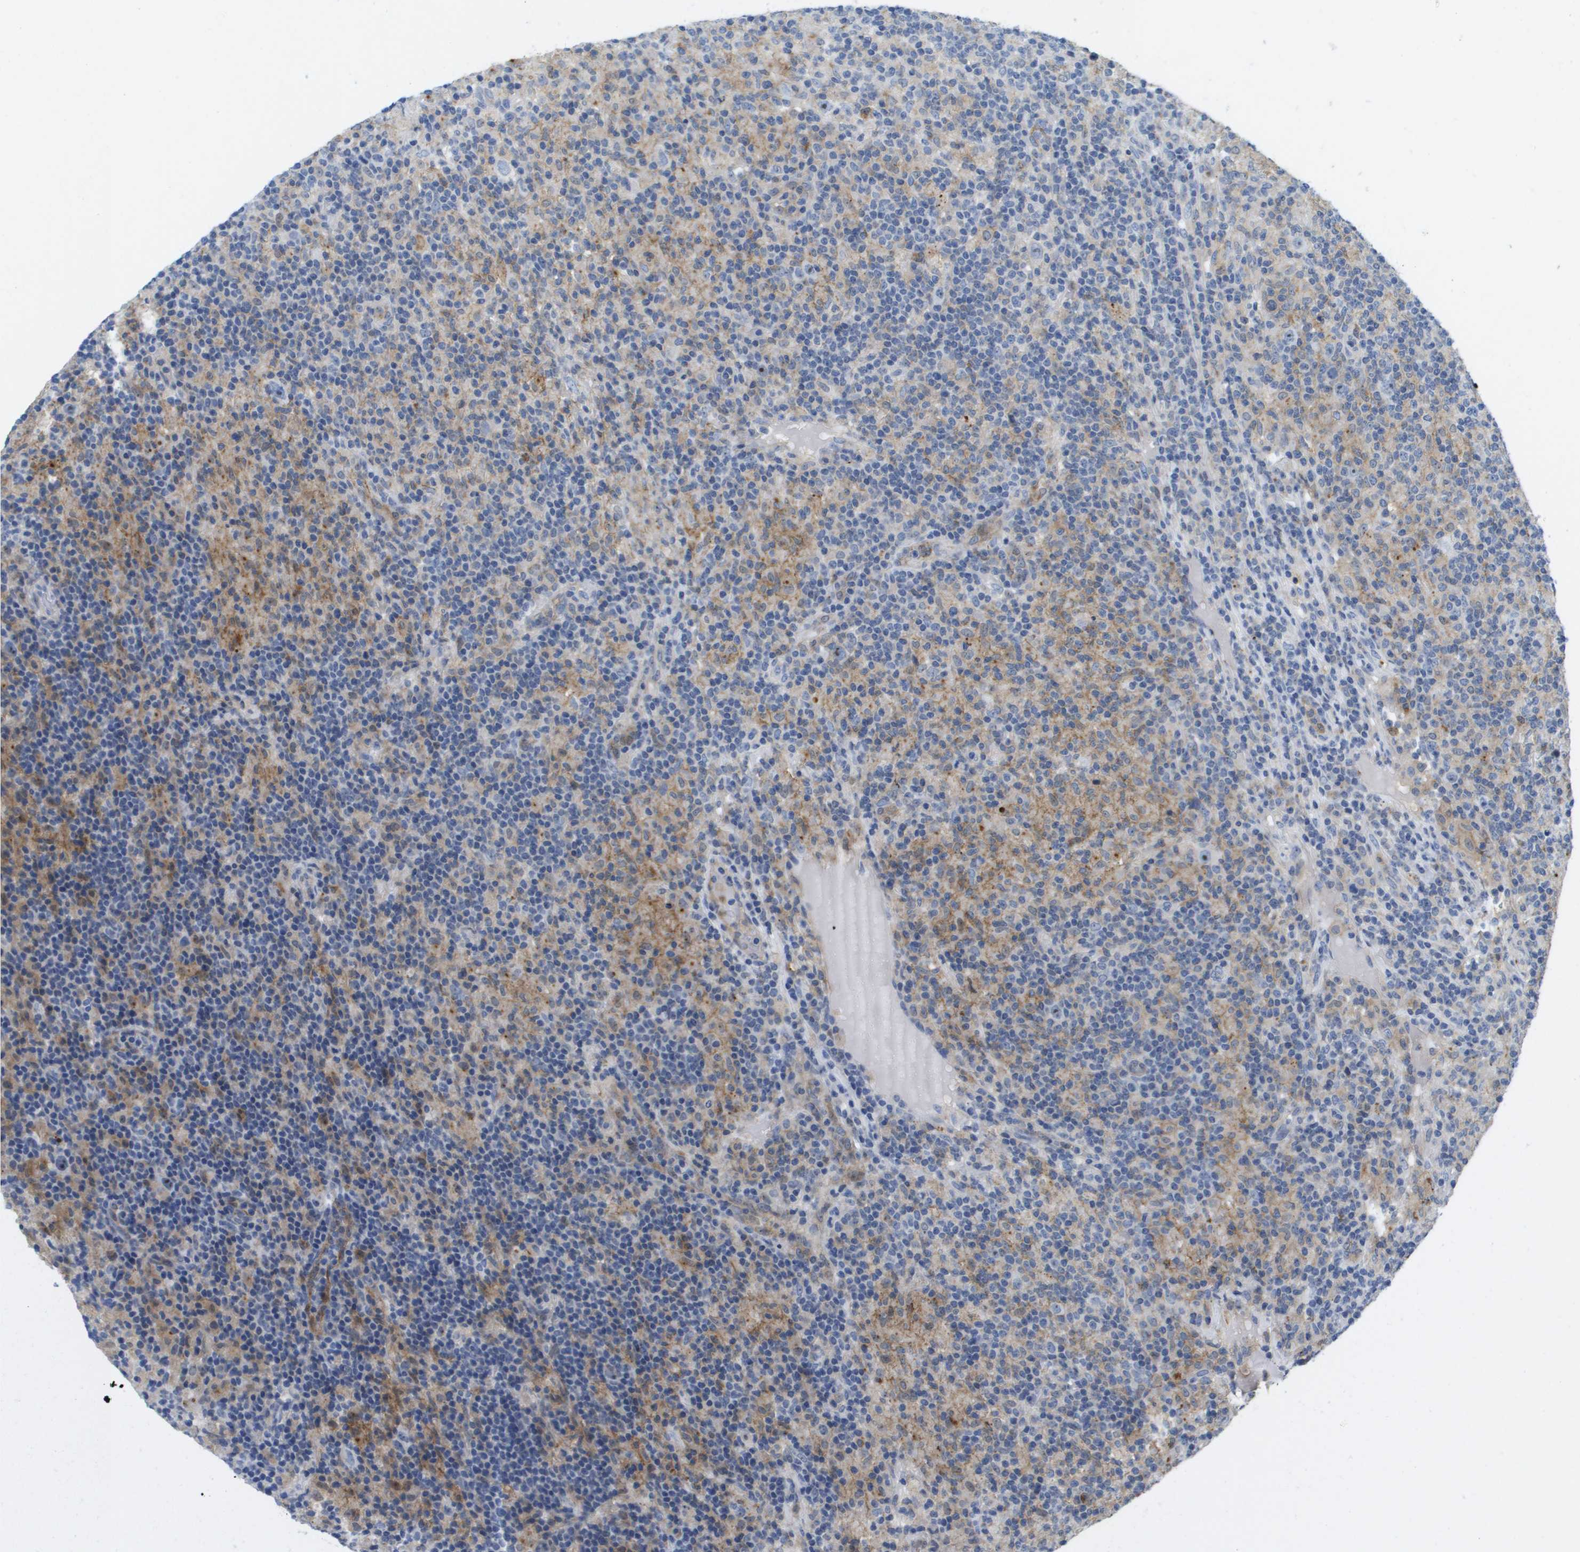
{"staining": {"intensity": "negative", "quantity": "none", "location": "none"}, "tissue": "lymphoma", "cell_type": "Tumor cells", "image_type": "cancer", "snomed": [{"axis": "morphology", "description": "Hodgkin's disease, NOS"}, {"axis": "topography", "description": "Lymph node"}], "caption": "High magnification brightfield microscopy of lymphoma stained with DAB (3,3'-diaminobenzidine) (brown) and counterstained with hematoxylin (blue): tumor cells show no significant staining.", "gene": "LIPG", "patient": {"sex": "male", "age": 70}}